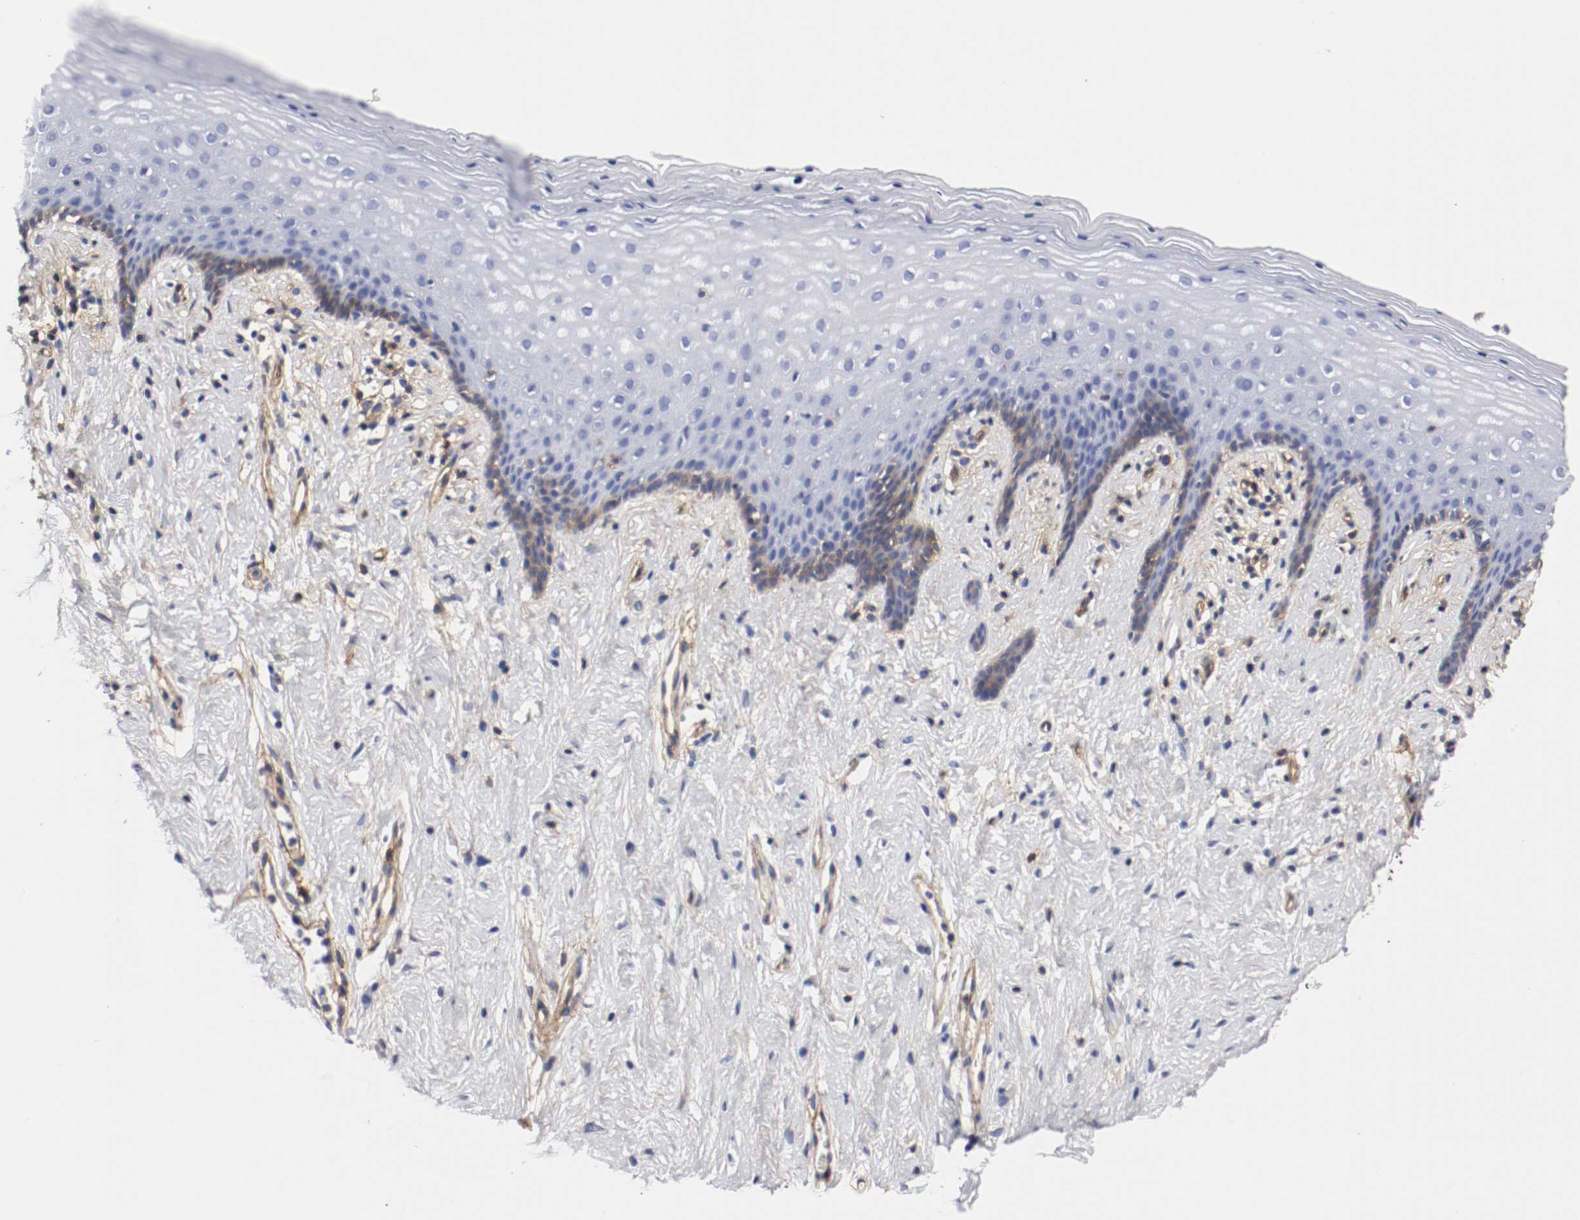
{"staining": {"intensity": "moderate", "quantity": "<25%", "location": "cytoplasmic/membranous"}, "tissue": "vagina", "cell_type": "Squamous epithelial cells", "image_type": "normal", "snomed": [{"axis": "morphology", "description": "Normal tissue, NOS"}, {"axis": "topography", "description": "Vagina"}], "caption": "Immunohistochemical staining of benign vagina exhibits <25% levels of moderate cytoplasmic/membranous protein positivity in approximately <25% of squamous epithelial cells. (DAB (3,3'-diaminobenzidine) = brown stain, brightfield microscopy at high magnification).", "gene": "IFITM1", "patient": {"sex": "female", "age": 44}}